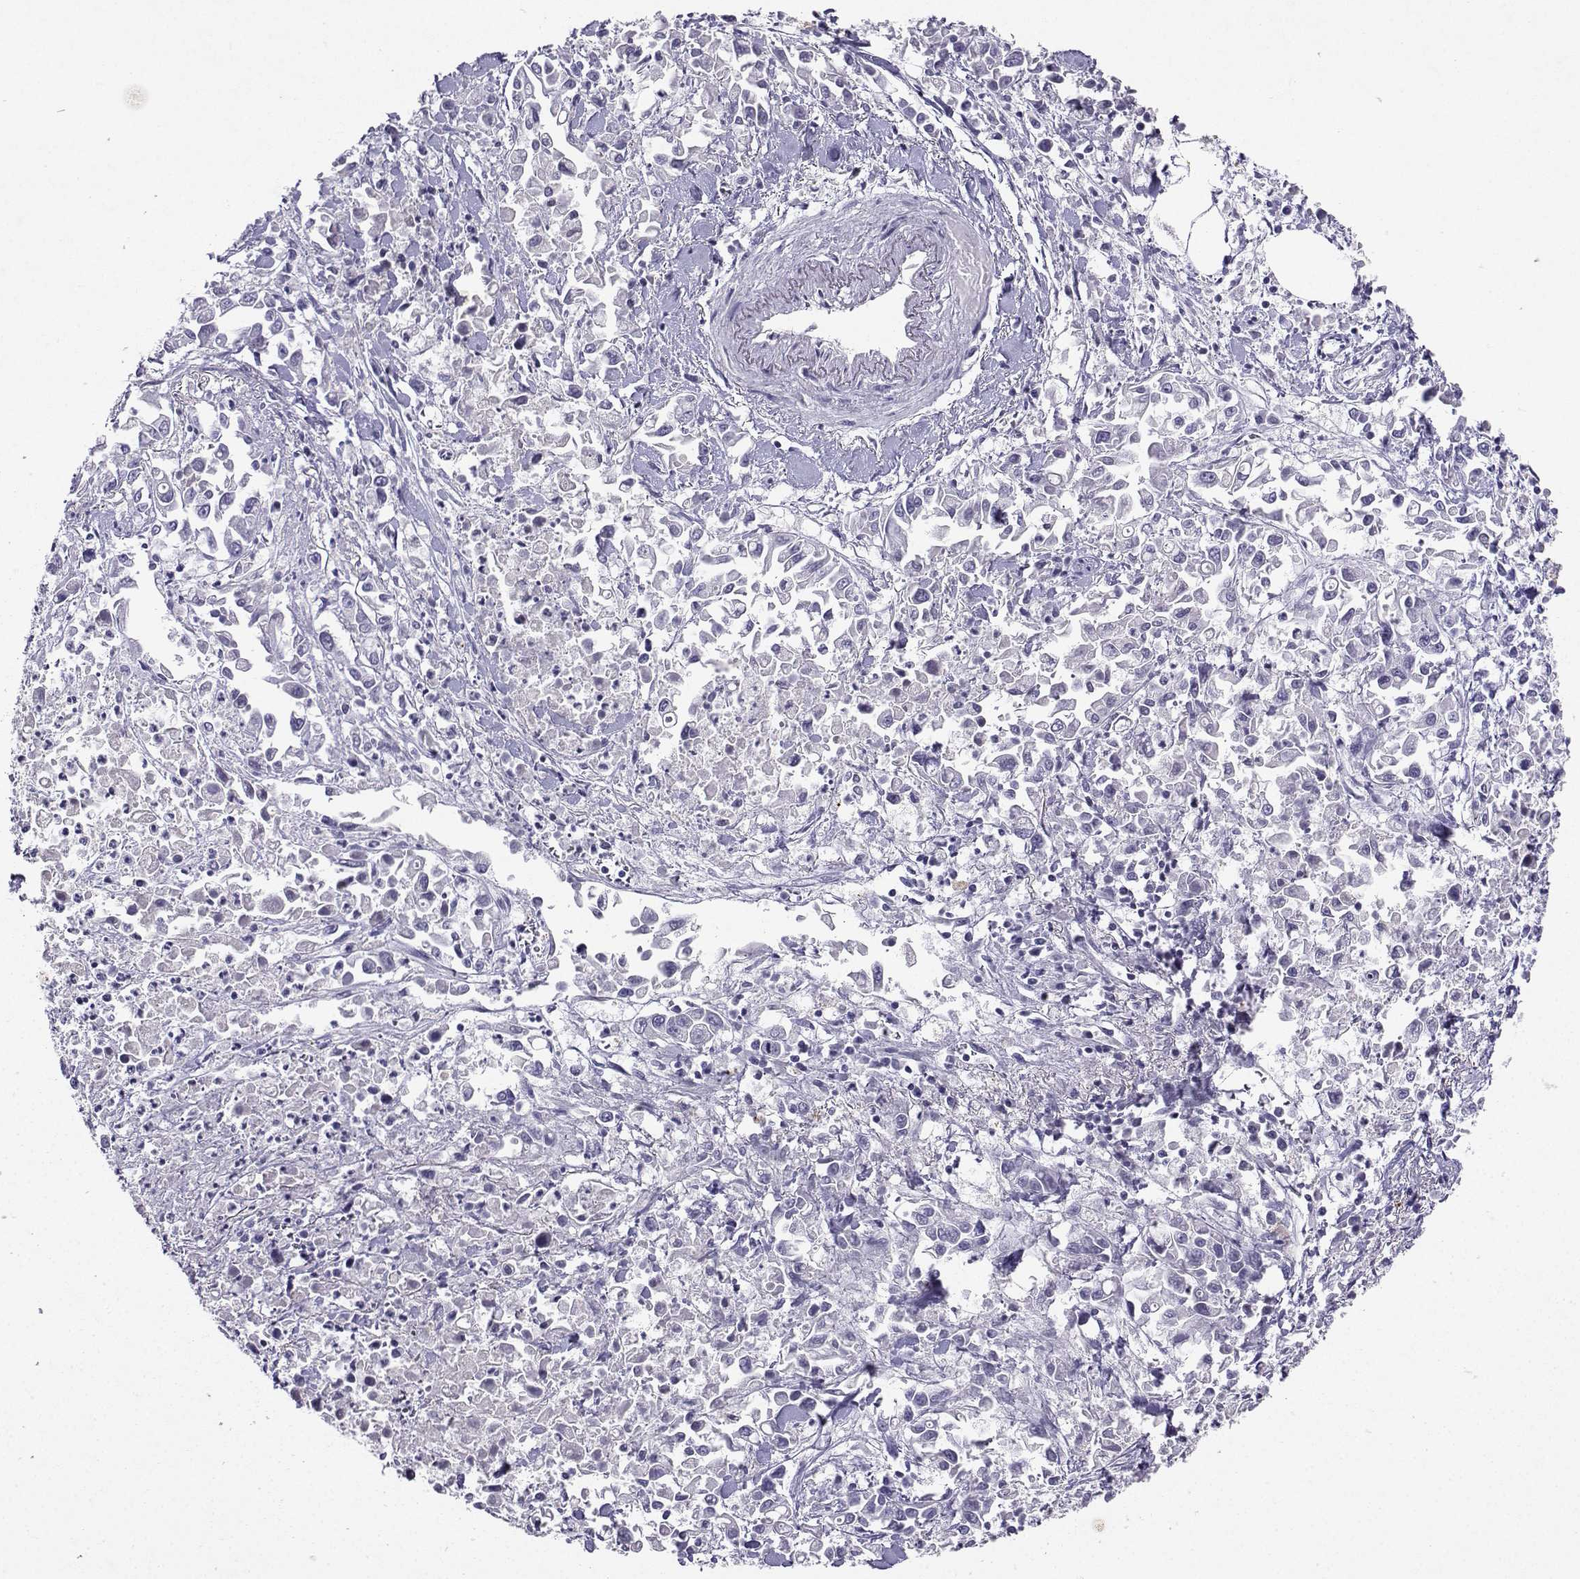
{"staining": {"intensity": "negative", "quantity": "none", "location": "none"}, "tissue": "pancreatic cancer", "cell_type": "Tumor cells", "image_type": "cancer", "snomed": [{"axis": "morphology", "description": "Adenocarcinoma, NOS"}, {"axis": "topography", "description": "Pancreas"}], "caption": "Immunohistochemical staining of adenocarcinoma (pancreatic) demonstrates no significant expression in tumor cells.", "gene": "GRIK4", "patient": {"sex": "female", "age": 83}}